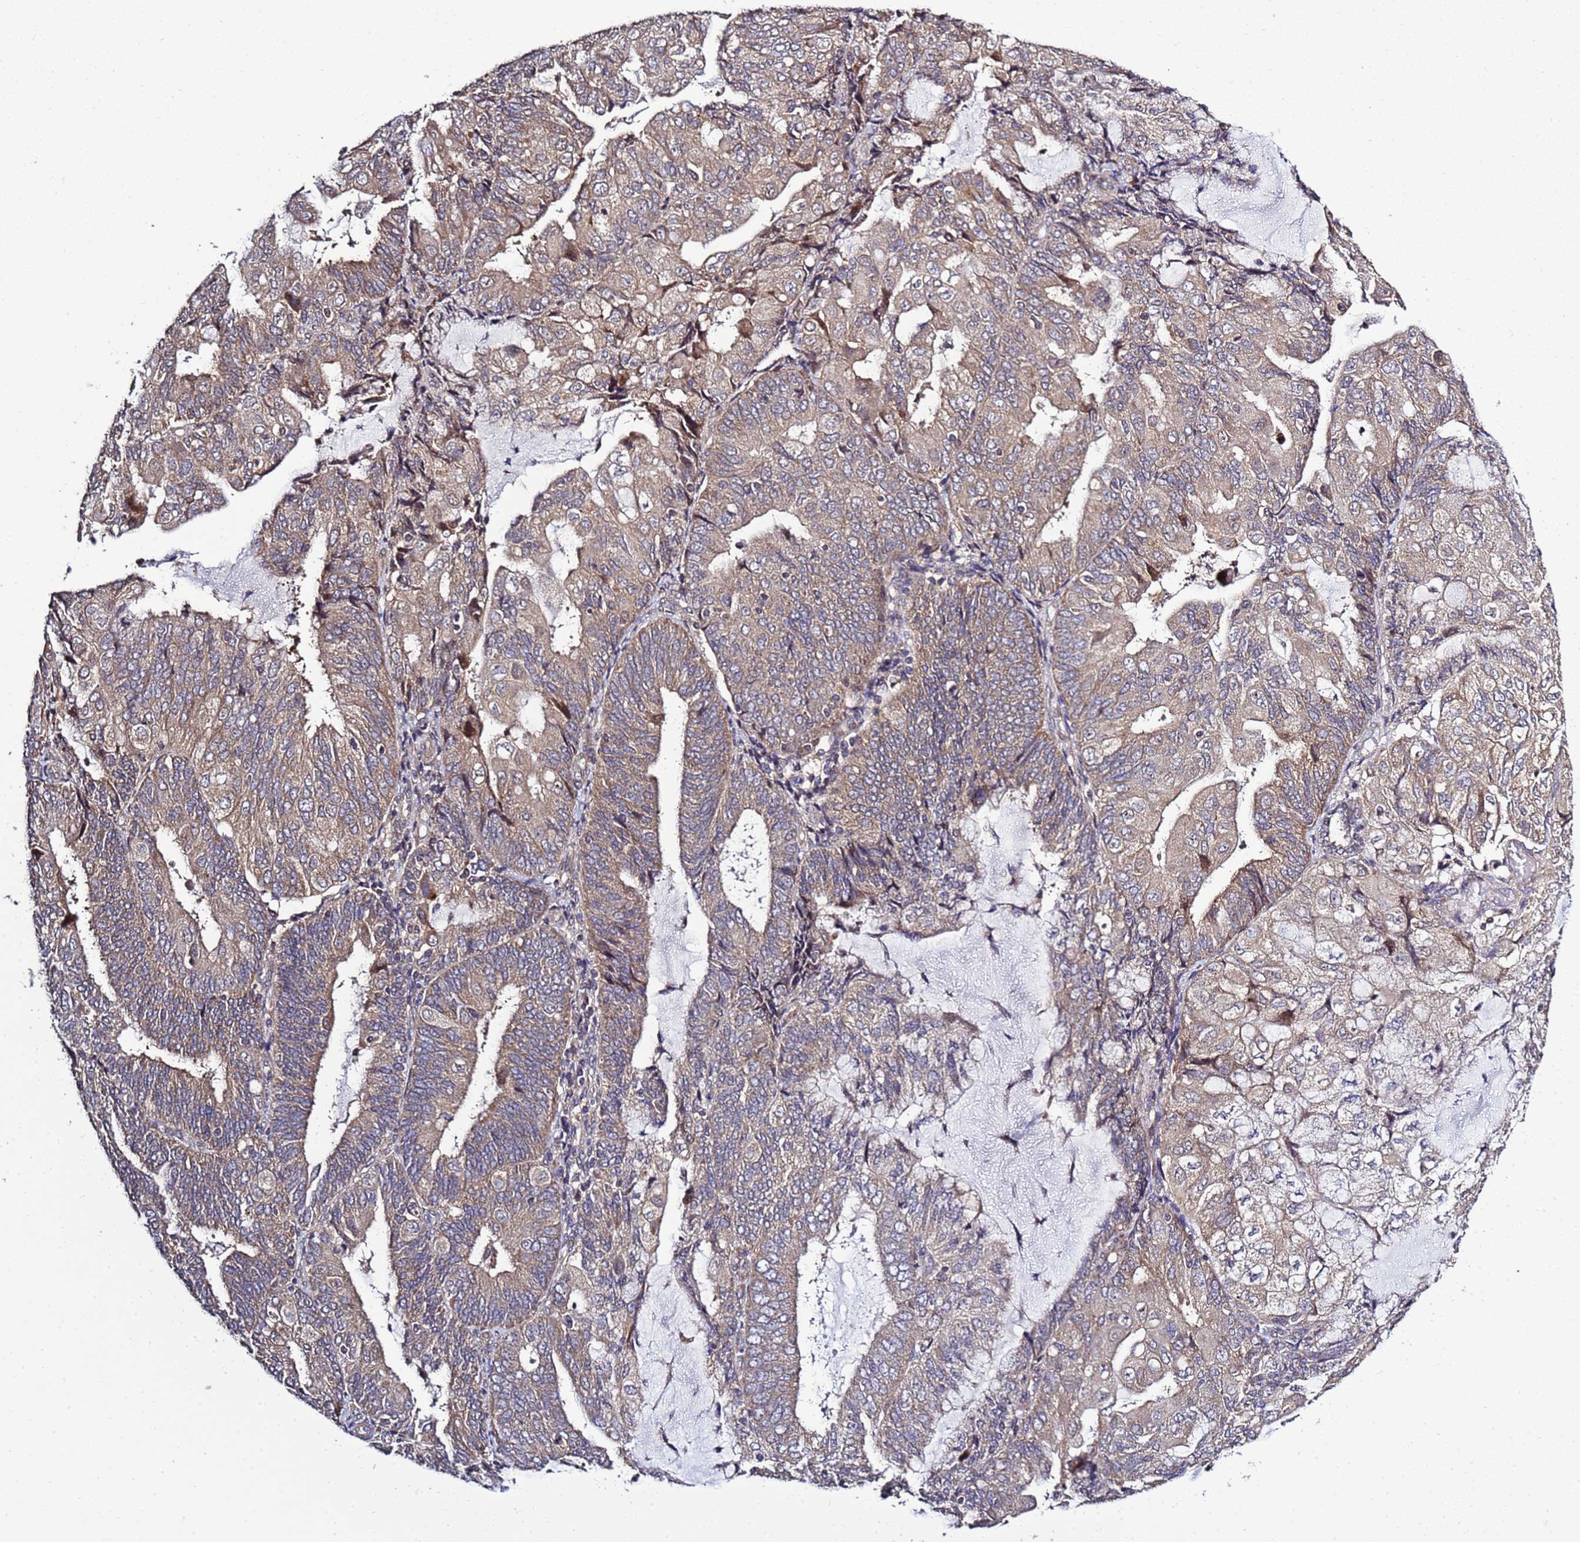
{"staining": {"intensity": "weak", "quantity": ">75%", "location": "cytoplasmic/membranous"}, "tissue": "endometrial cancer", "cell_type": "Tumor cells", "image_type": "cancer", "snomed": [{"axis": "morphology", "description": "Adenocarcinoma, NOS"}, {"axis": "topography", "description": "Endometrium"}], "caption": "Immunohistochemical staining of human endometrial cancer (adenocarcinoma) reveals low levels of weak cytoplasmic/membranous positivity in approximately >75% of tumor cells. The staining was performed using DAB, with brown indicating positive protein expression. Nuclei are stained blue with hematoxylin.", "gene": "P2RX7", "patient": {"sex": "female", "age": 81}}